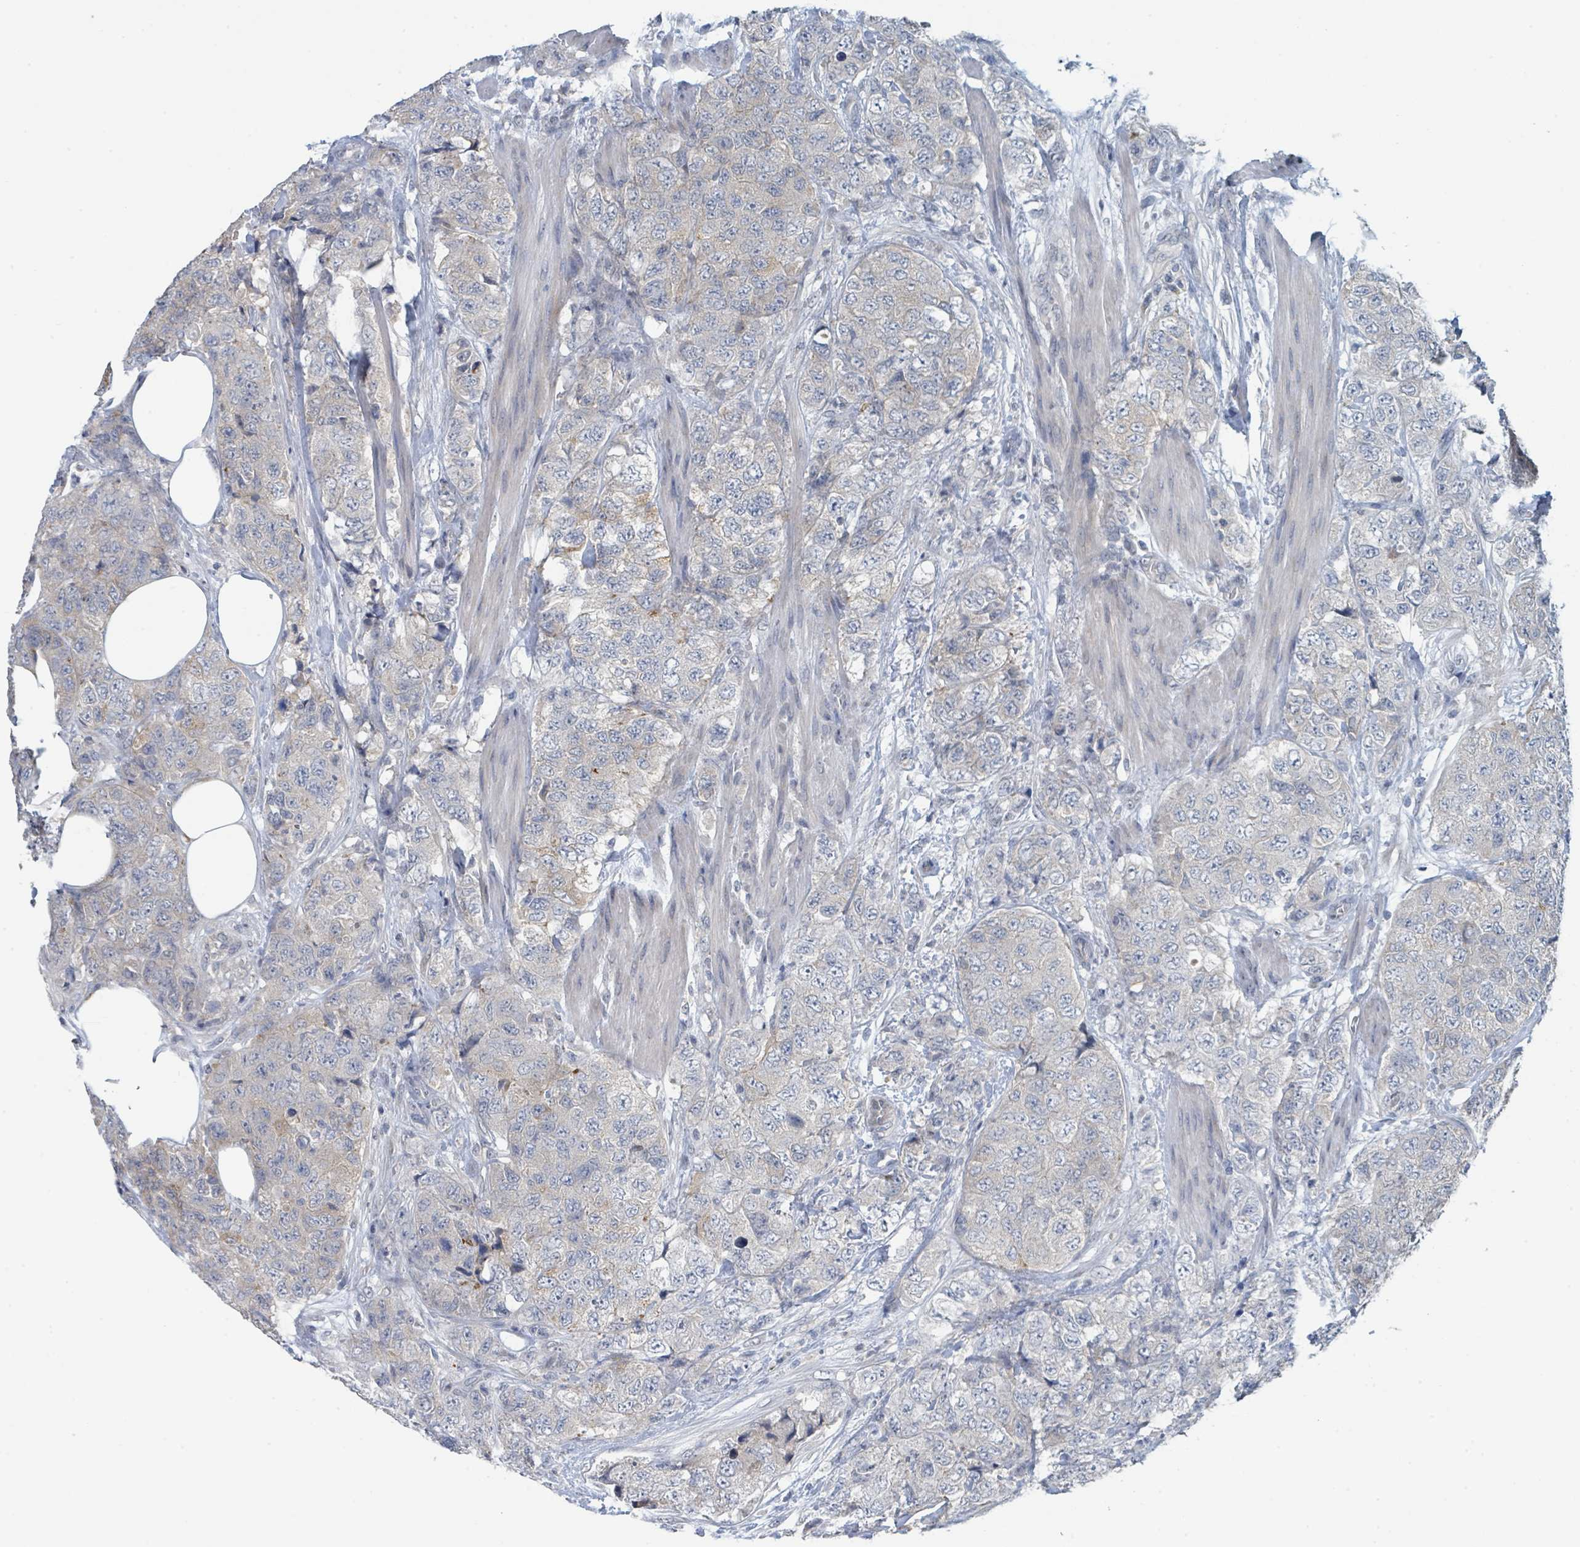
{"staining": {"intensity": "moderate", "quantity": "<25%", "location": "cytoplasmic/membranous"}, "tissue": "urothelial cancer", "cell_type": "Tumor cells", "image_type": "cancer", "snomed": [{"axis": "morphology", "description": "Urothelial carcinoma, High grade"}, {"axis": "topography", "description": "Urinary bladder"}], "caption": "Immunohistochemistry staining of urothelial cancer, which exhibits low levels of moderate cytoplasmic/membranous positivity in approximately <25% of tumor cells indicating moderate cytoplasmic/membranous protein expression. The staining was performed using DAB (brown) for protein detection and nuclei were counterstained in hematoxylin (blue).", "gene": "ANKRD55", "patient": {"sex": "female", "age": 78}}